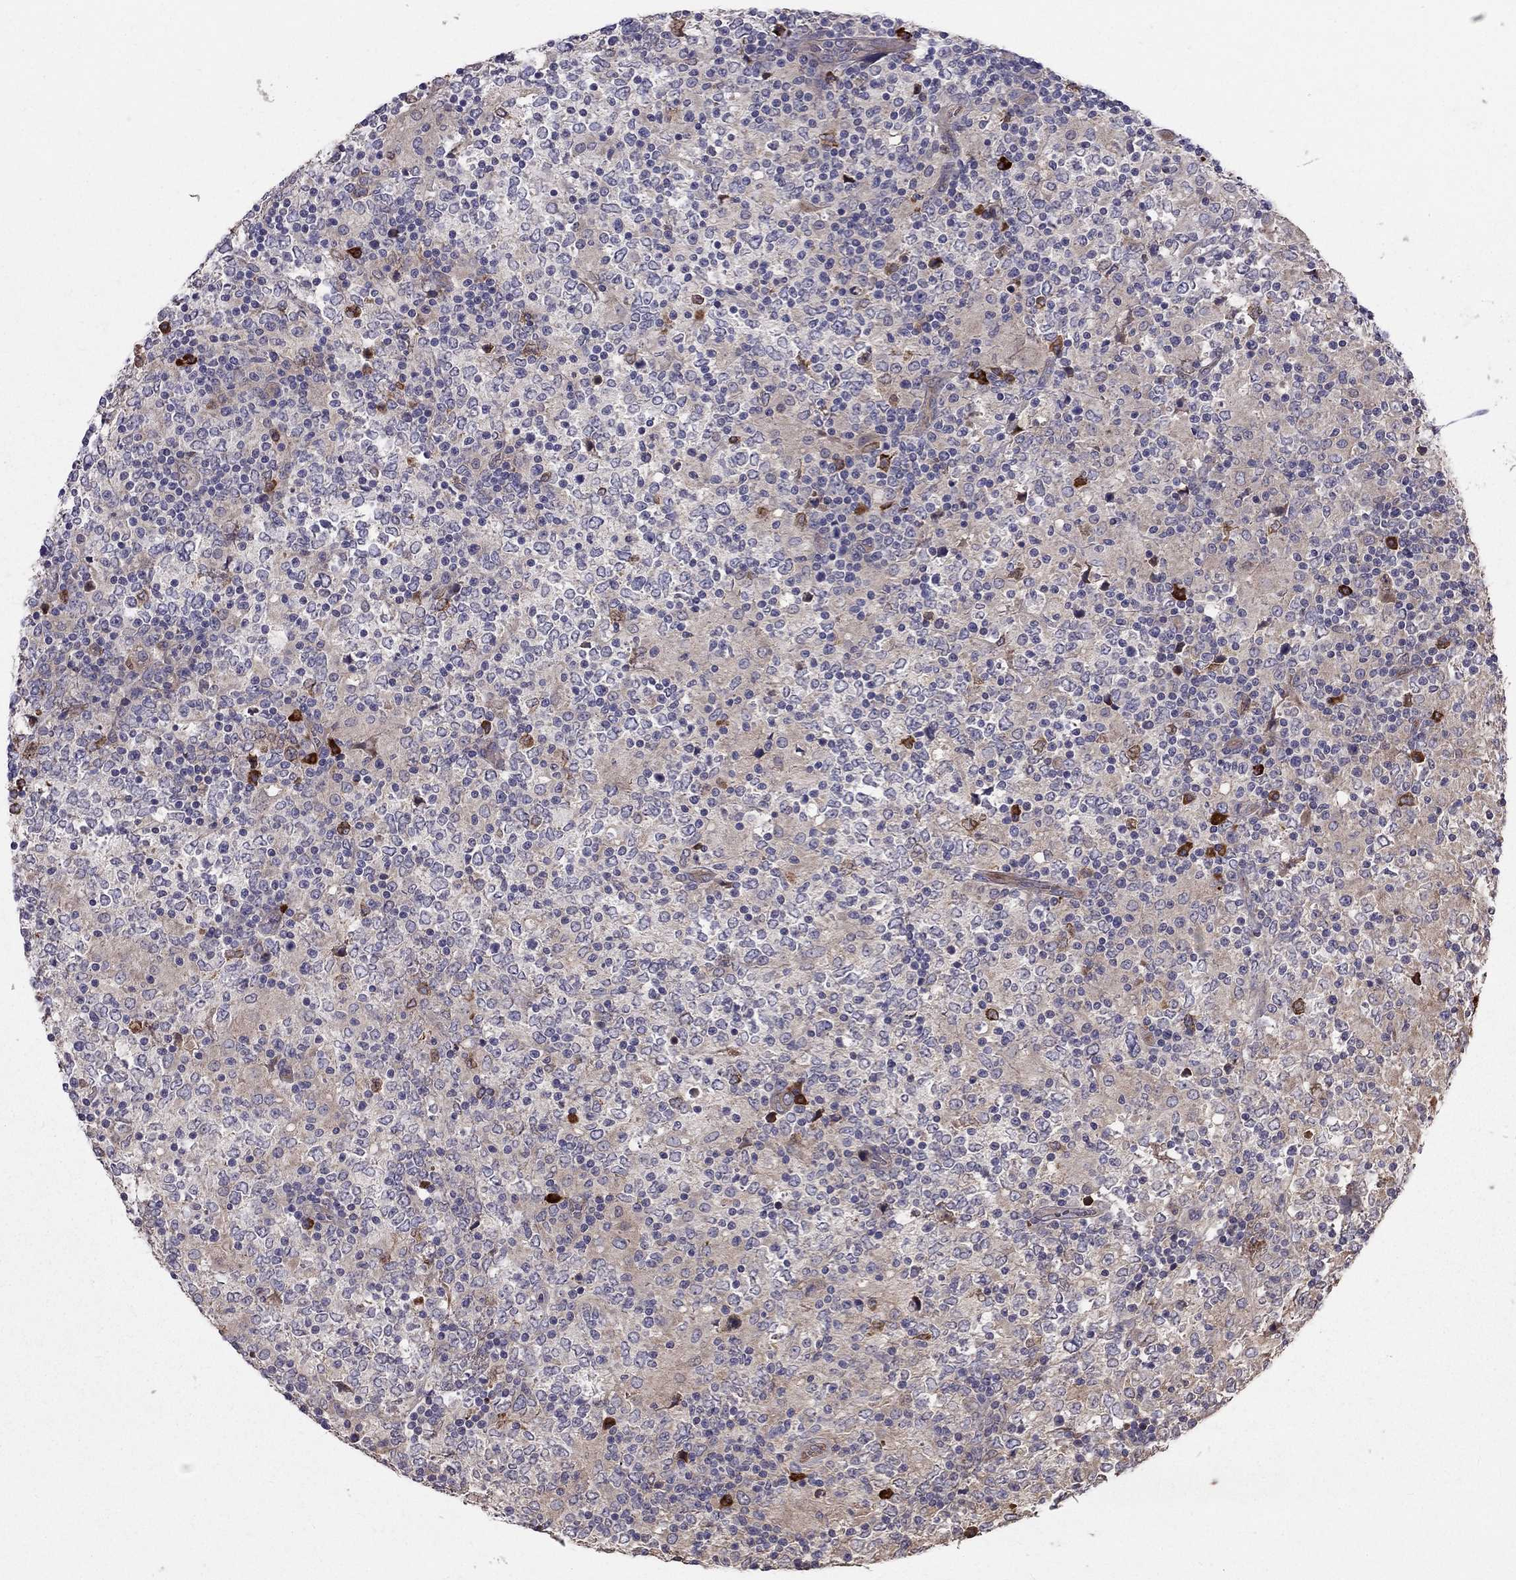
{"staining": {"intensity": "negative", "quantity": "none", "location": "none"}, "tissue": "lymphoma", "cell_type": "Tumor cells", "image_type": "cancer", "snomed": [{"axis": "morphology", "description": "Malignant lymphoma, non-Hodgkin's type, High grade"}, {"axis": "topography", "description": "Lymph node"}], "caption": "DAB immunohistochemical staining of human lymphoma reveals no significant positivity in tumor cells.", "gene": "PIK3CG", "patient": {"sex": "female", "age": 84}}